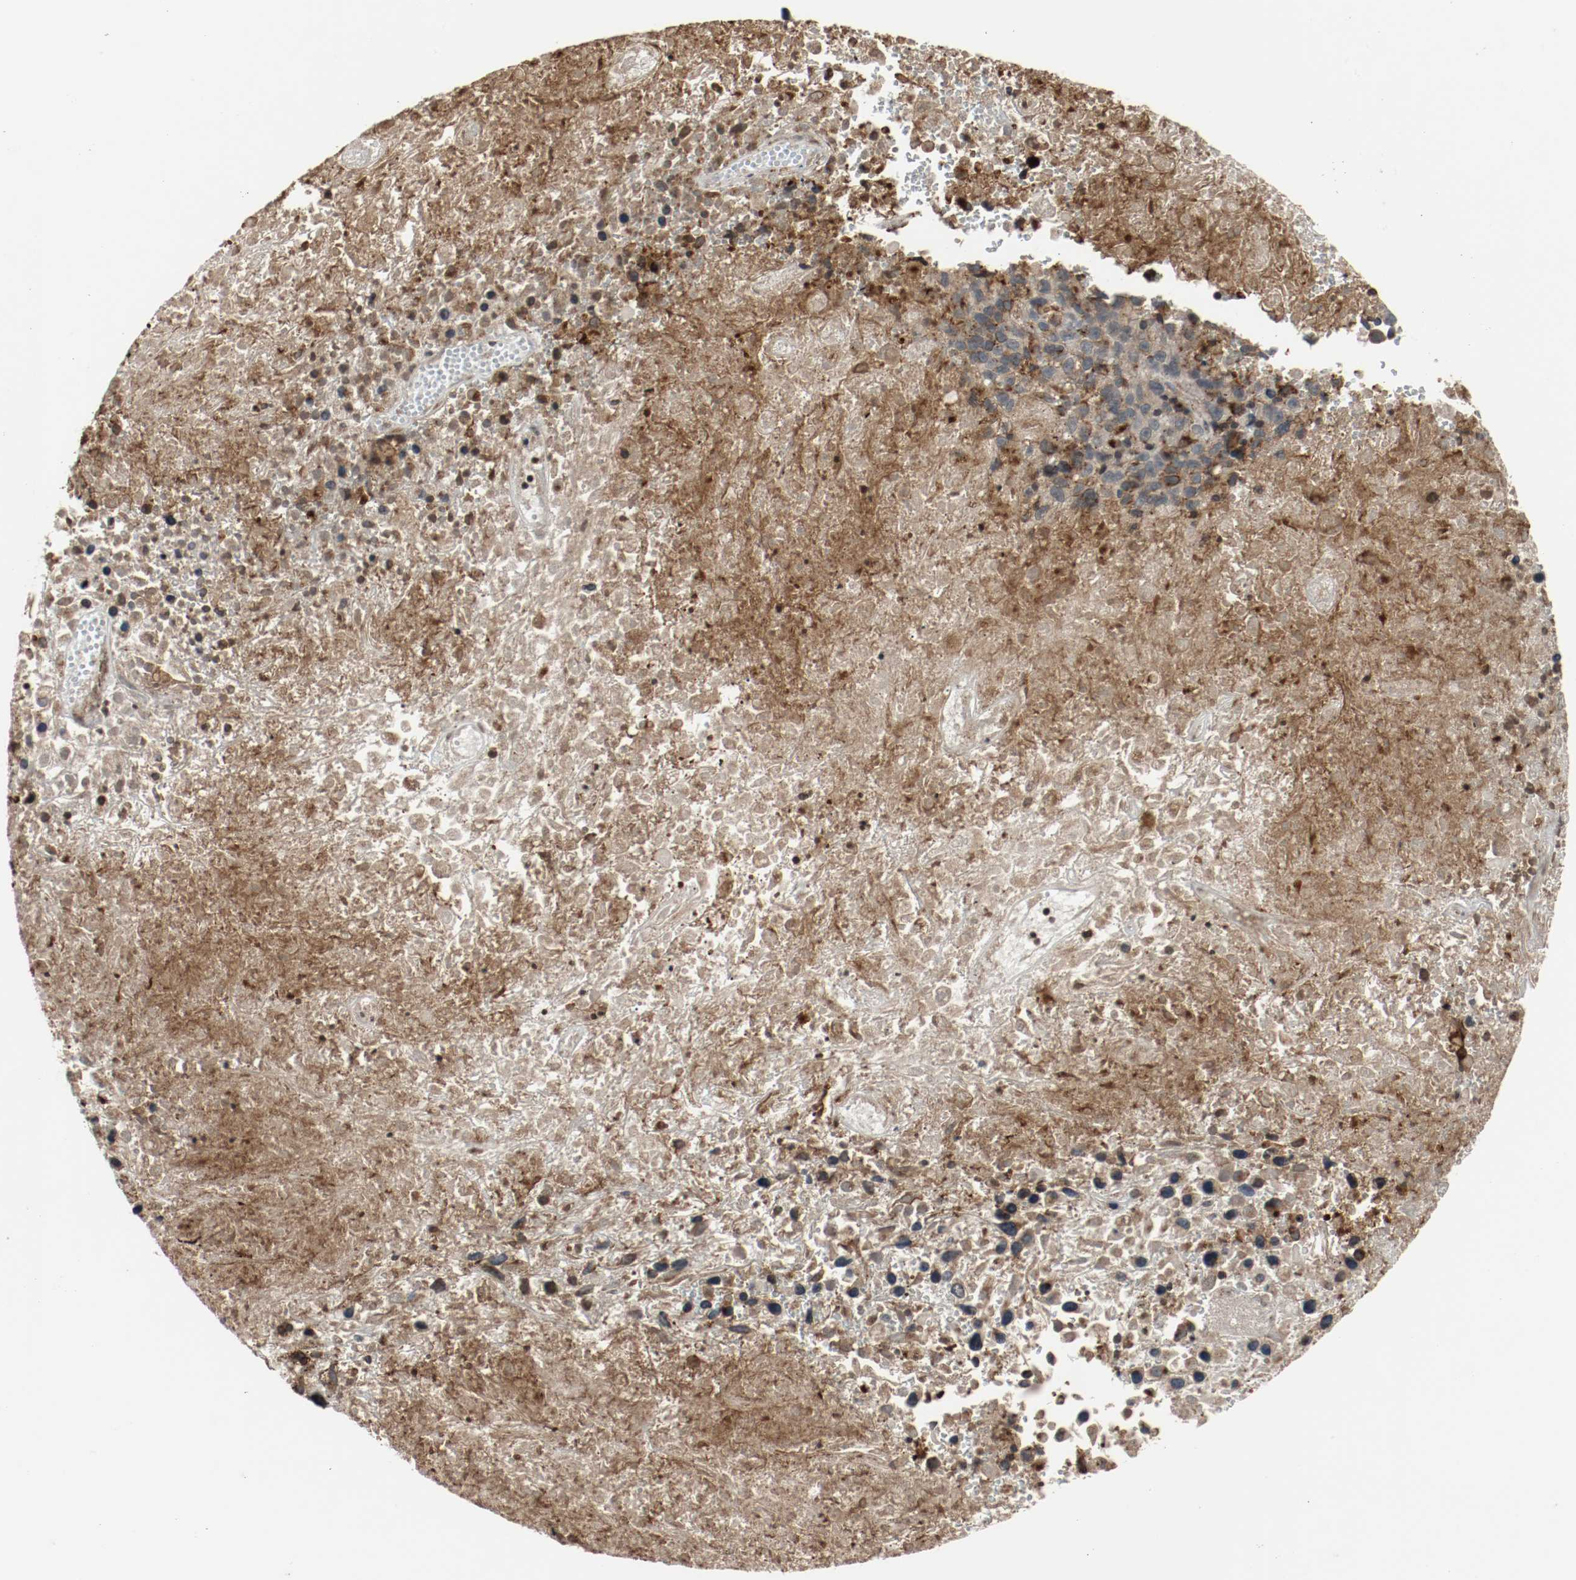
{"staining": {"intensity": "strong", "quantity": ">75%", "location": "cytoplasmic/membranous"}, "tissue": "melanoma", "cell_type": "Tumor cells", "image_type": "cancer", "snomed": [{"axis": "morphology", "description": "Malignant melanoma, Metastatic site"}, {"axis": "topography", "description": "Cerebral cortex"}], "caption": "Protein staining of melanoma tissue exhibits strong cytoplasmic/membranous positivity in approximately >75% of tumor cells. The staining is performed using DAB (3,3'-diaminobenzidine) brown chromogen to label protein expression. The nuclei are counter-stained blue using hematoxylin.", "gene": "LAMP2", "patient": {"sex": "female", "age": 52}}